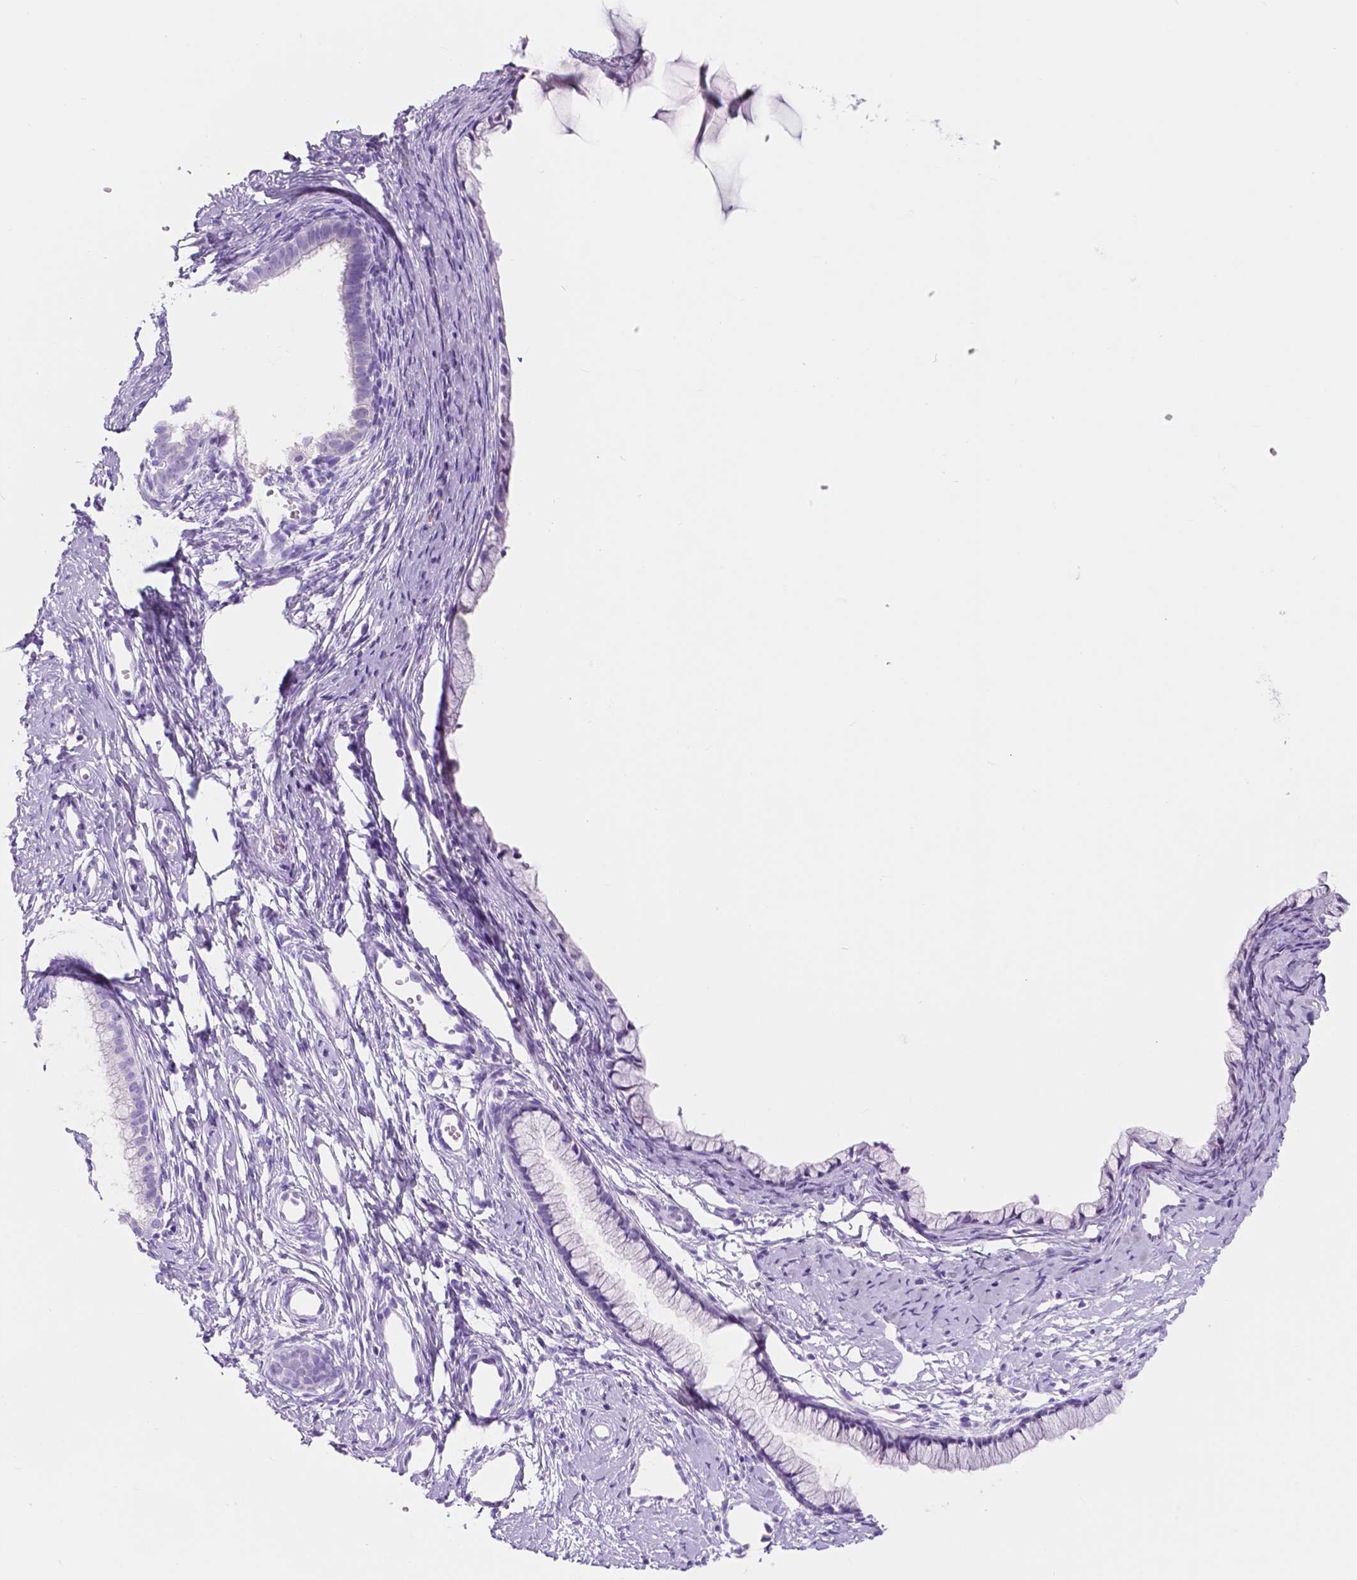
{"staining": {"intensity": "negative", "quantity": "none", "location": "none"}, "tissue": "cervix", "cell_type": "Glandular cells", "image_type": "normal", "snomed": [{"axis": "morphology", "description": "Normal tissue, NOS"}, {"axis": "topography", "description": "Cervix"}], "caption": "Immunohistochemistry (IHC) micrograph of normal cervix: human cervix stained with DAB reveals no significant protein positivity in glandular cells. (Stains: DAB immunohistochemistry (IHC) with hematoxylin counter stain, Microscopy: brightfield microscopy at high magnification).", "gene": "CUZD1", "patient": {"sex": "female", "age": 40}}